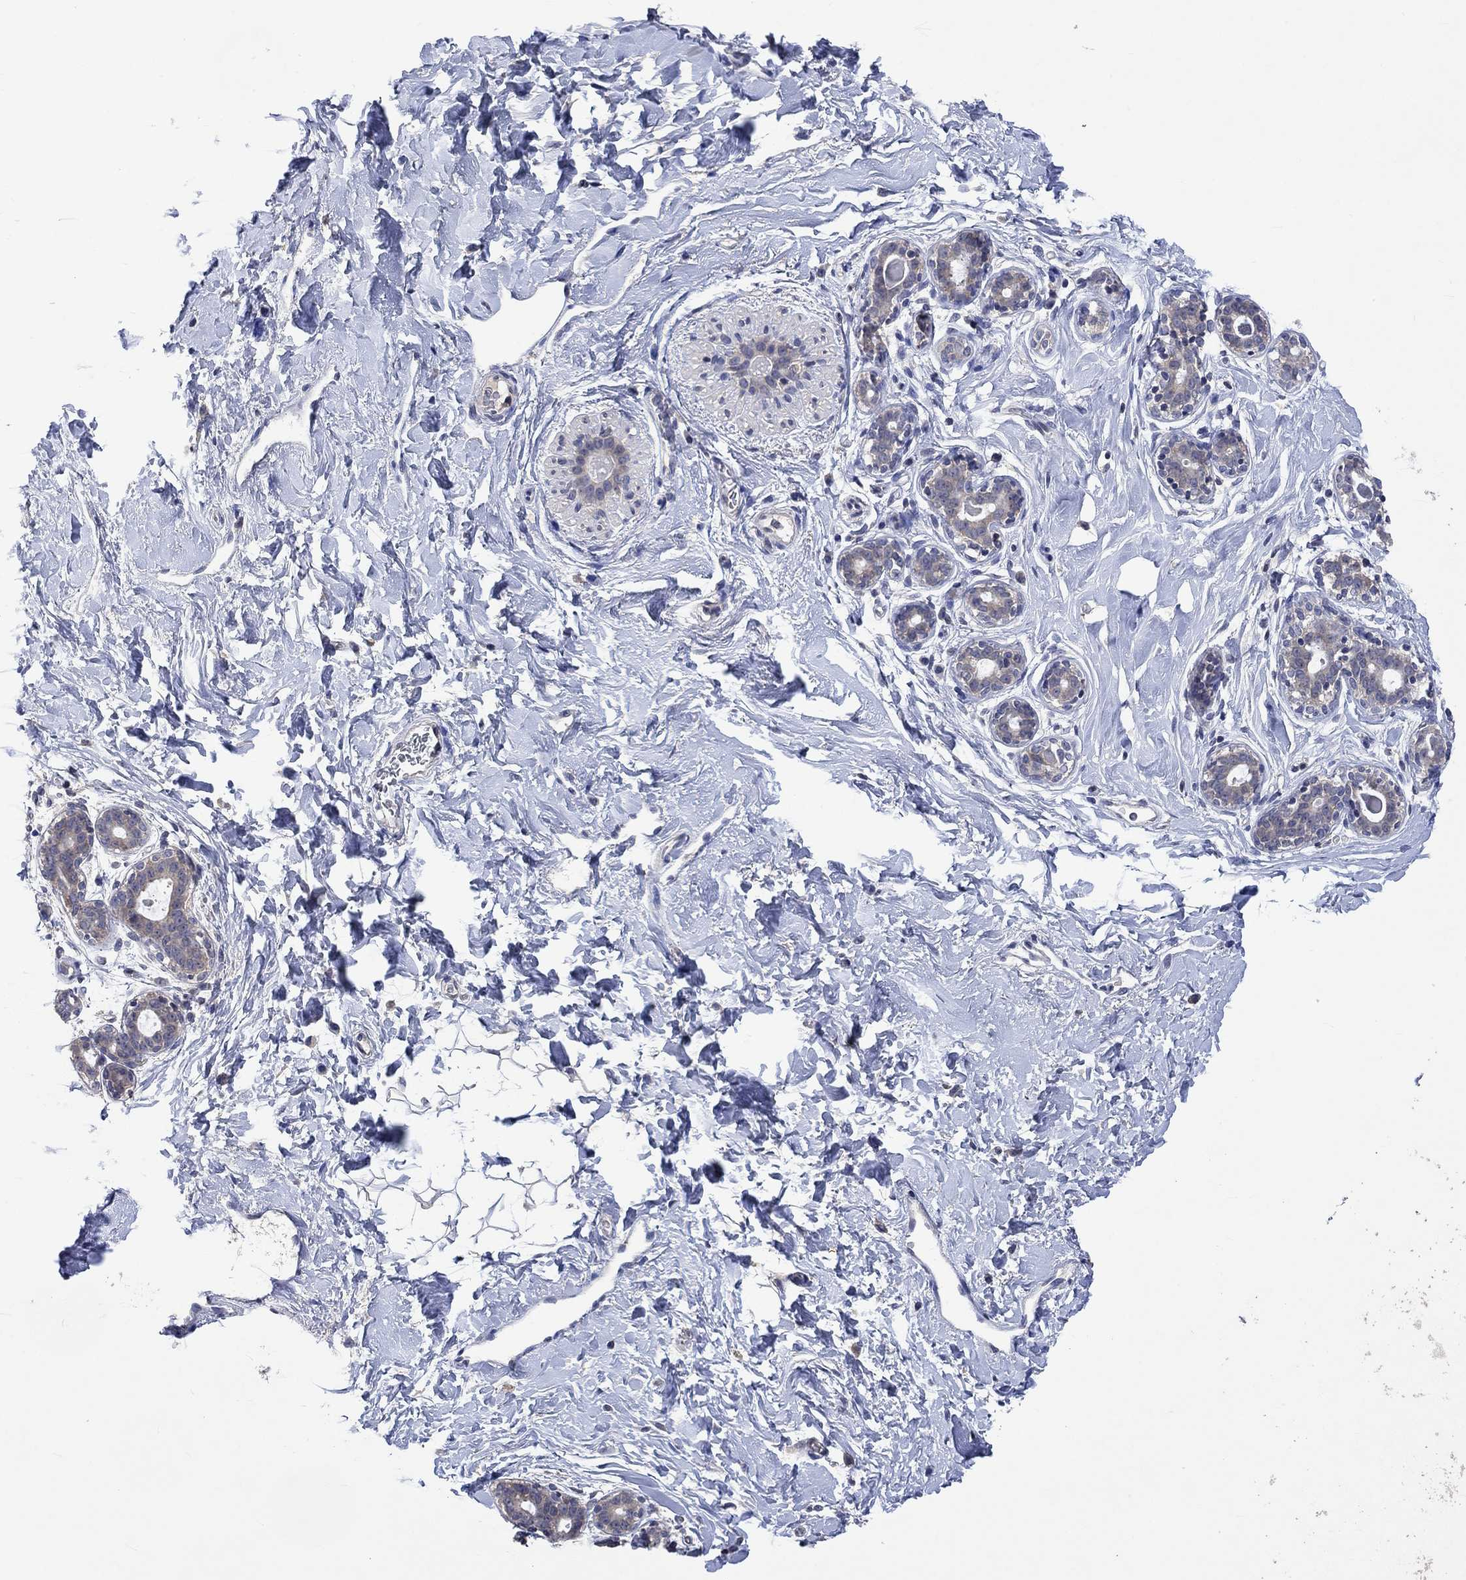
{"staining": {"intensity": "negative", "quantity": "none", "location": "none"}, "tissue": "breast", "cell_type": "Adipocytes", "image_type": "normal", "snomed": [{"axis": "morphology", "description": "Normal tissue, NOS"}, {"axis": "topography", "description": "Breast"}], "caption": "A micrograph of breast stained for a protein reveals no brown staining in adipocytes.", "gene": "PTPN20", "patient": {"sex": "female", "age": 43}}